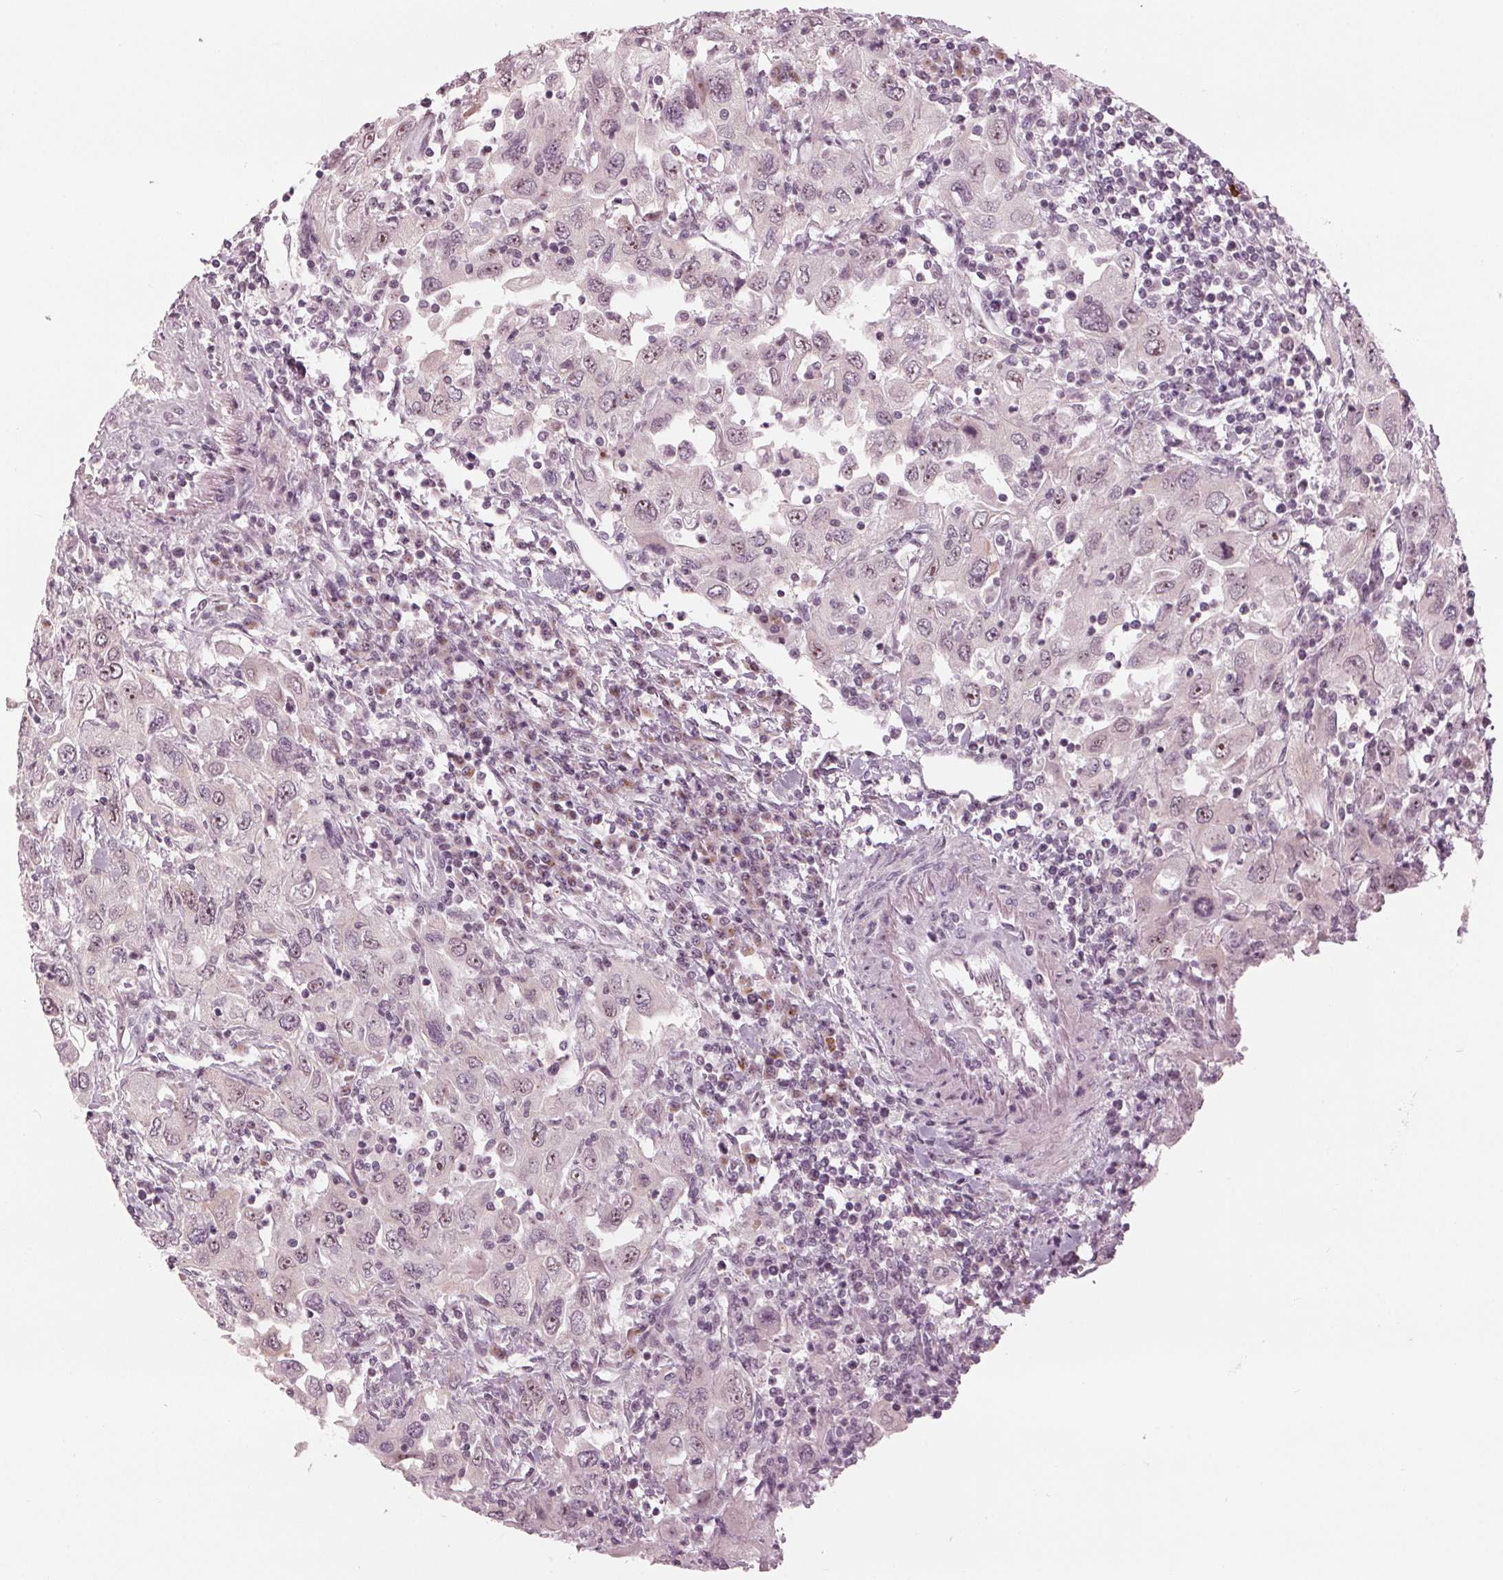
{"staining": {"intensity": "moderate", "quantity": "25%-75%", "location": "nuclear"}, "tissue": "urothelial cancer", "cell_type": "Tumor cells", "image_type": "cancer", "snomed": [{"axis": "morphology", "description": "Urothelial carcinoma, High grade"}, {"axis": "topography", "description": "Urinary bladder"}], "caption": "Immunohistochemistry (IHC) (DAB (3,3'-diaminobenzidine)) staining of urothelial cancer exhibits moderate nuclear protein positivity in about 25%-75% of tumor cells. (DAB IHC with brightfield microscopy, high magnification).", "gene": "SLX4", "patient": {"sex": "male", "age": 76}}